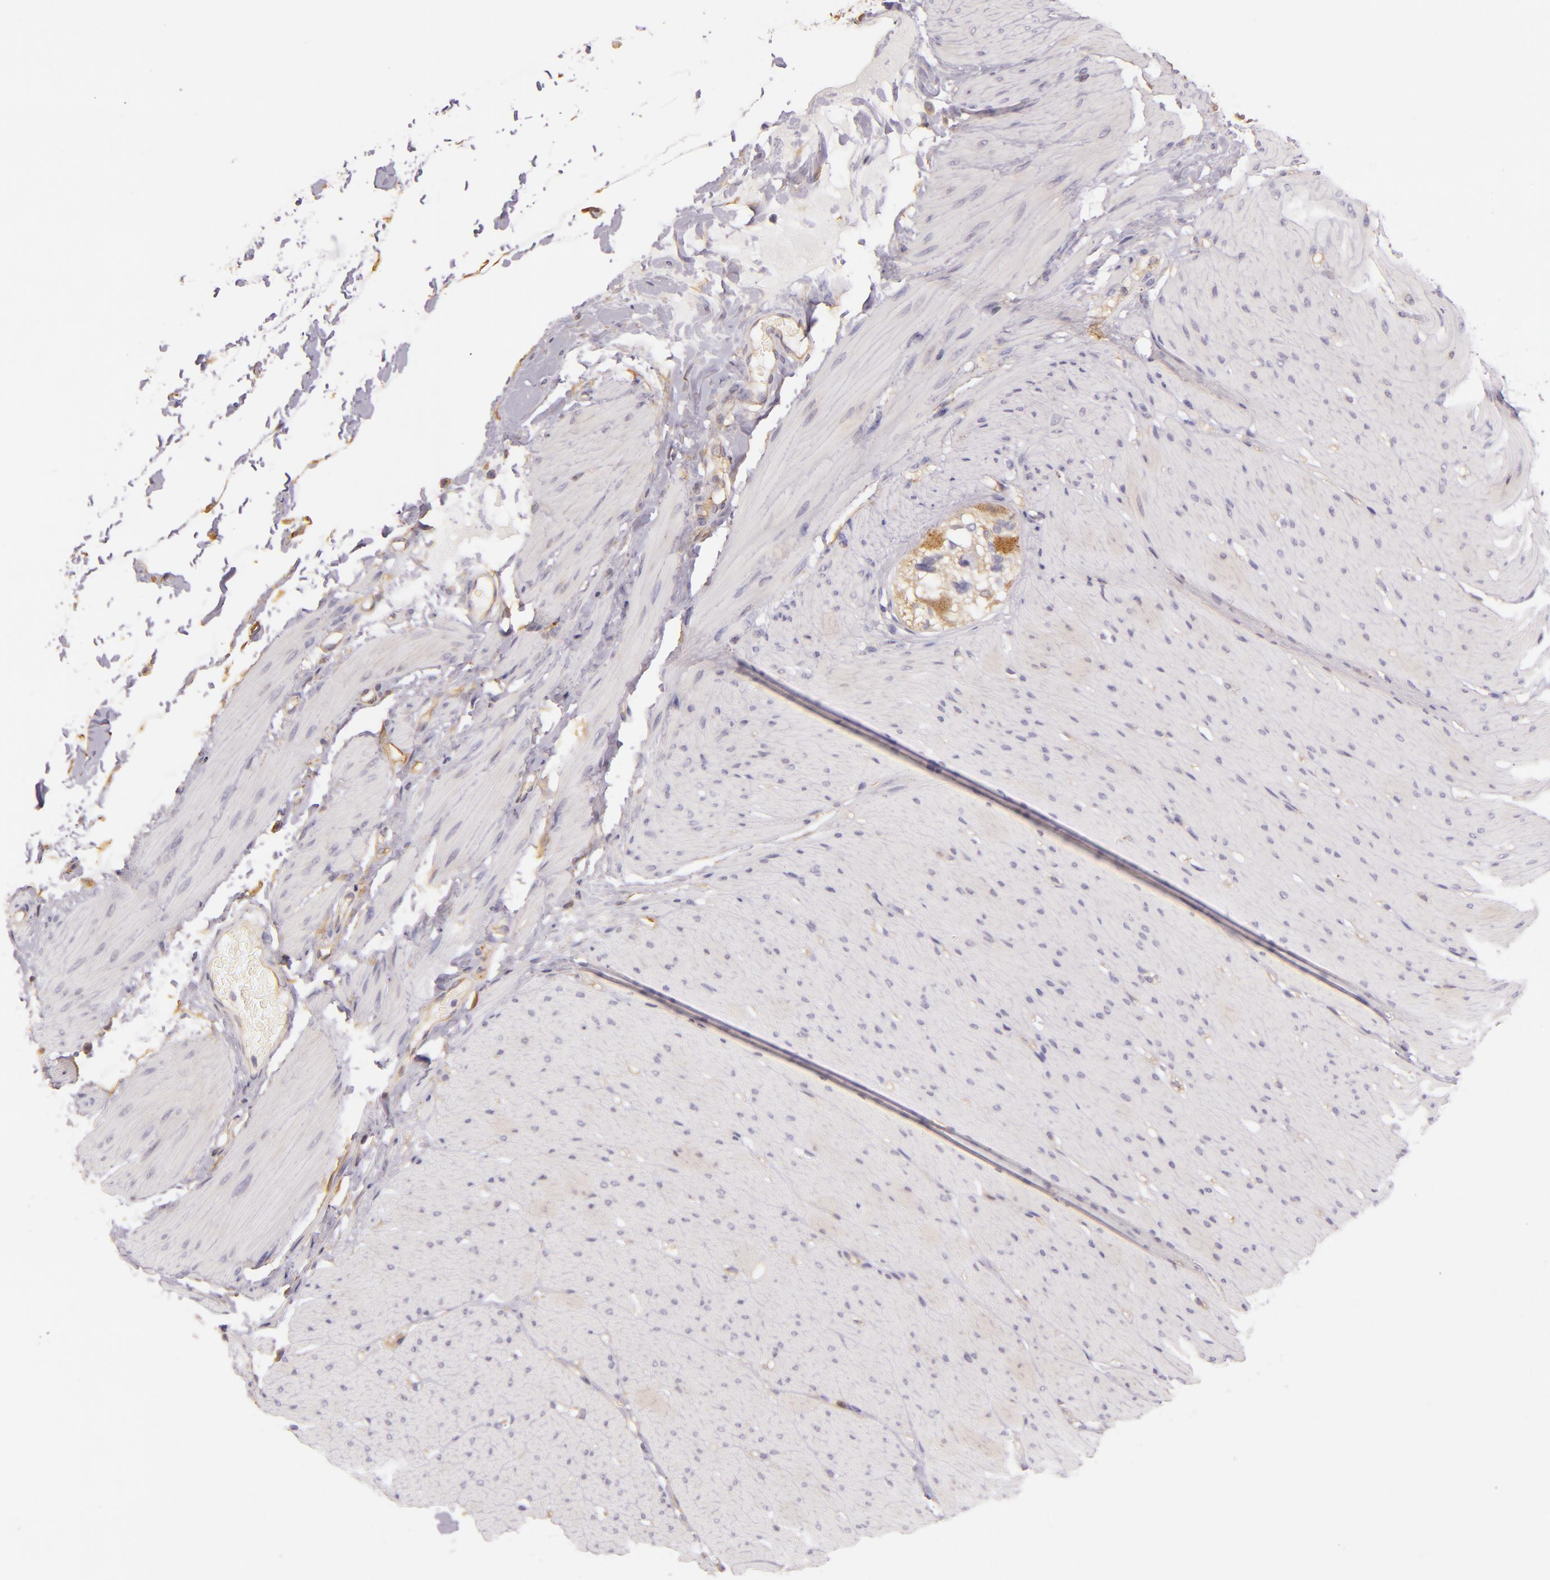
{"staining": {"intensity": "weak", "quantity": "<25%", "location": "cytoplasmic/membranous"}, "tissue": "smooth muscle", "cell_type": "Smooth muscle cells", "image_type": "normal", "snomed": [{"axis": "morphology", "description": "Normal tissue, NOS"}, {"axis": "topography", "description": "Smooth muscle"}, {"axis": "topography", "description": "Colon"}], "caption": "A photomicrograph of smooth muscle stained for a protein exhibits no brown staining in smooth muscle cells.", "gene": "CTSF", "patient": {"sex": "male", "age": 67}}